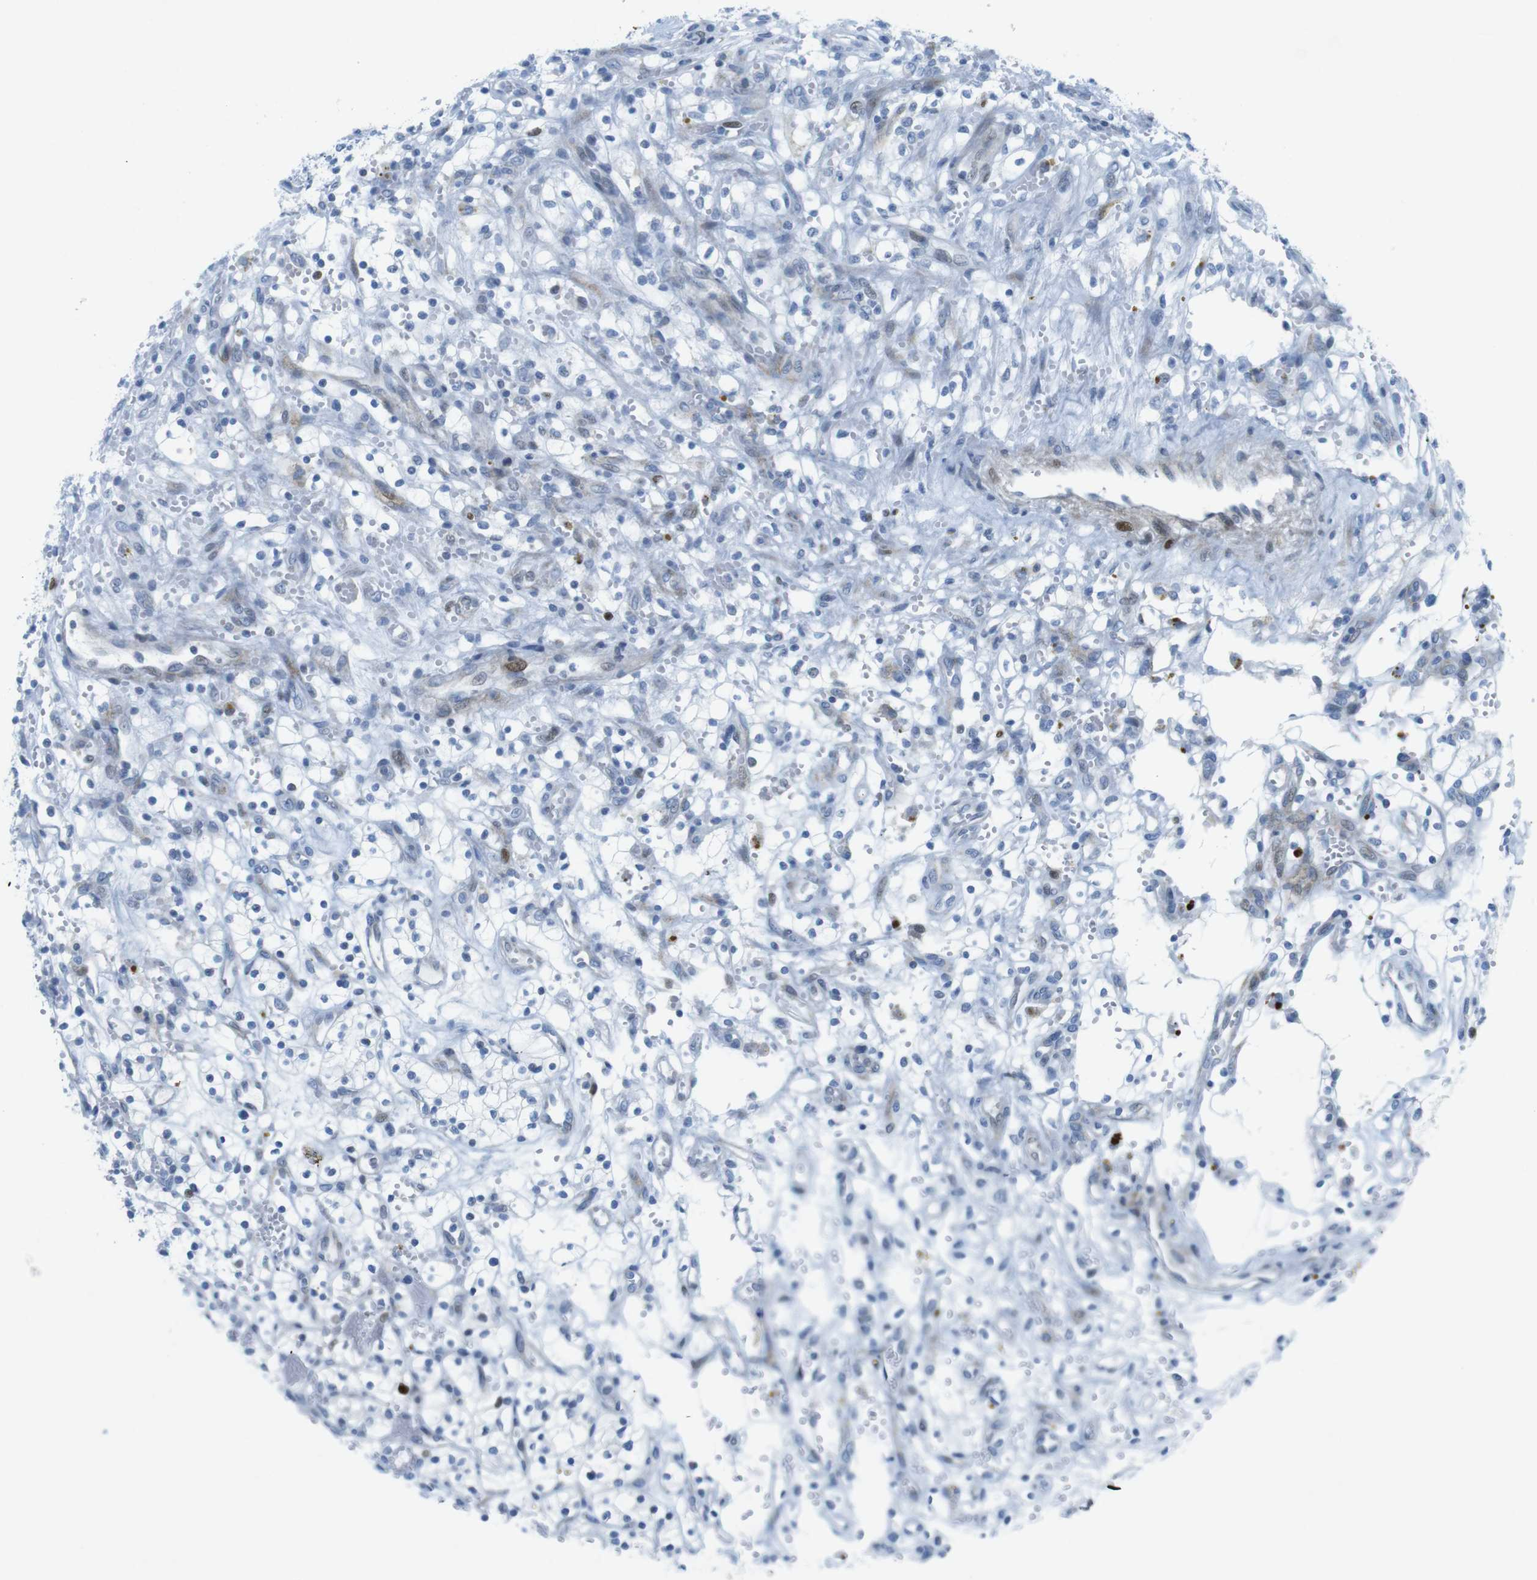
{"staining": {"intensity": "negative", "quantity": "none", "location": "none"}, "tissue": "renal cancer", "cell_type": "Tumor cells", "image_type": "cancer", "snomed": [{"axis": "morphology", "description": "Adenocarcinoma, NOS"}, {"axis": "topography", "description": "Kidney"}], "caption": "IHC micrograph of renal cancer stained for a protein (brown), which shows no staining in tumor cells.", "gene": "CHAF1A", "patient": {"sex": "female", "age": 57}}